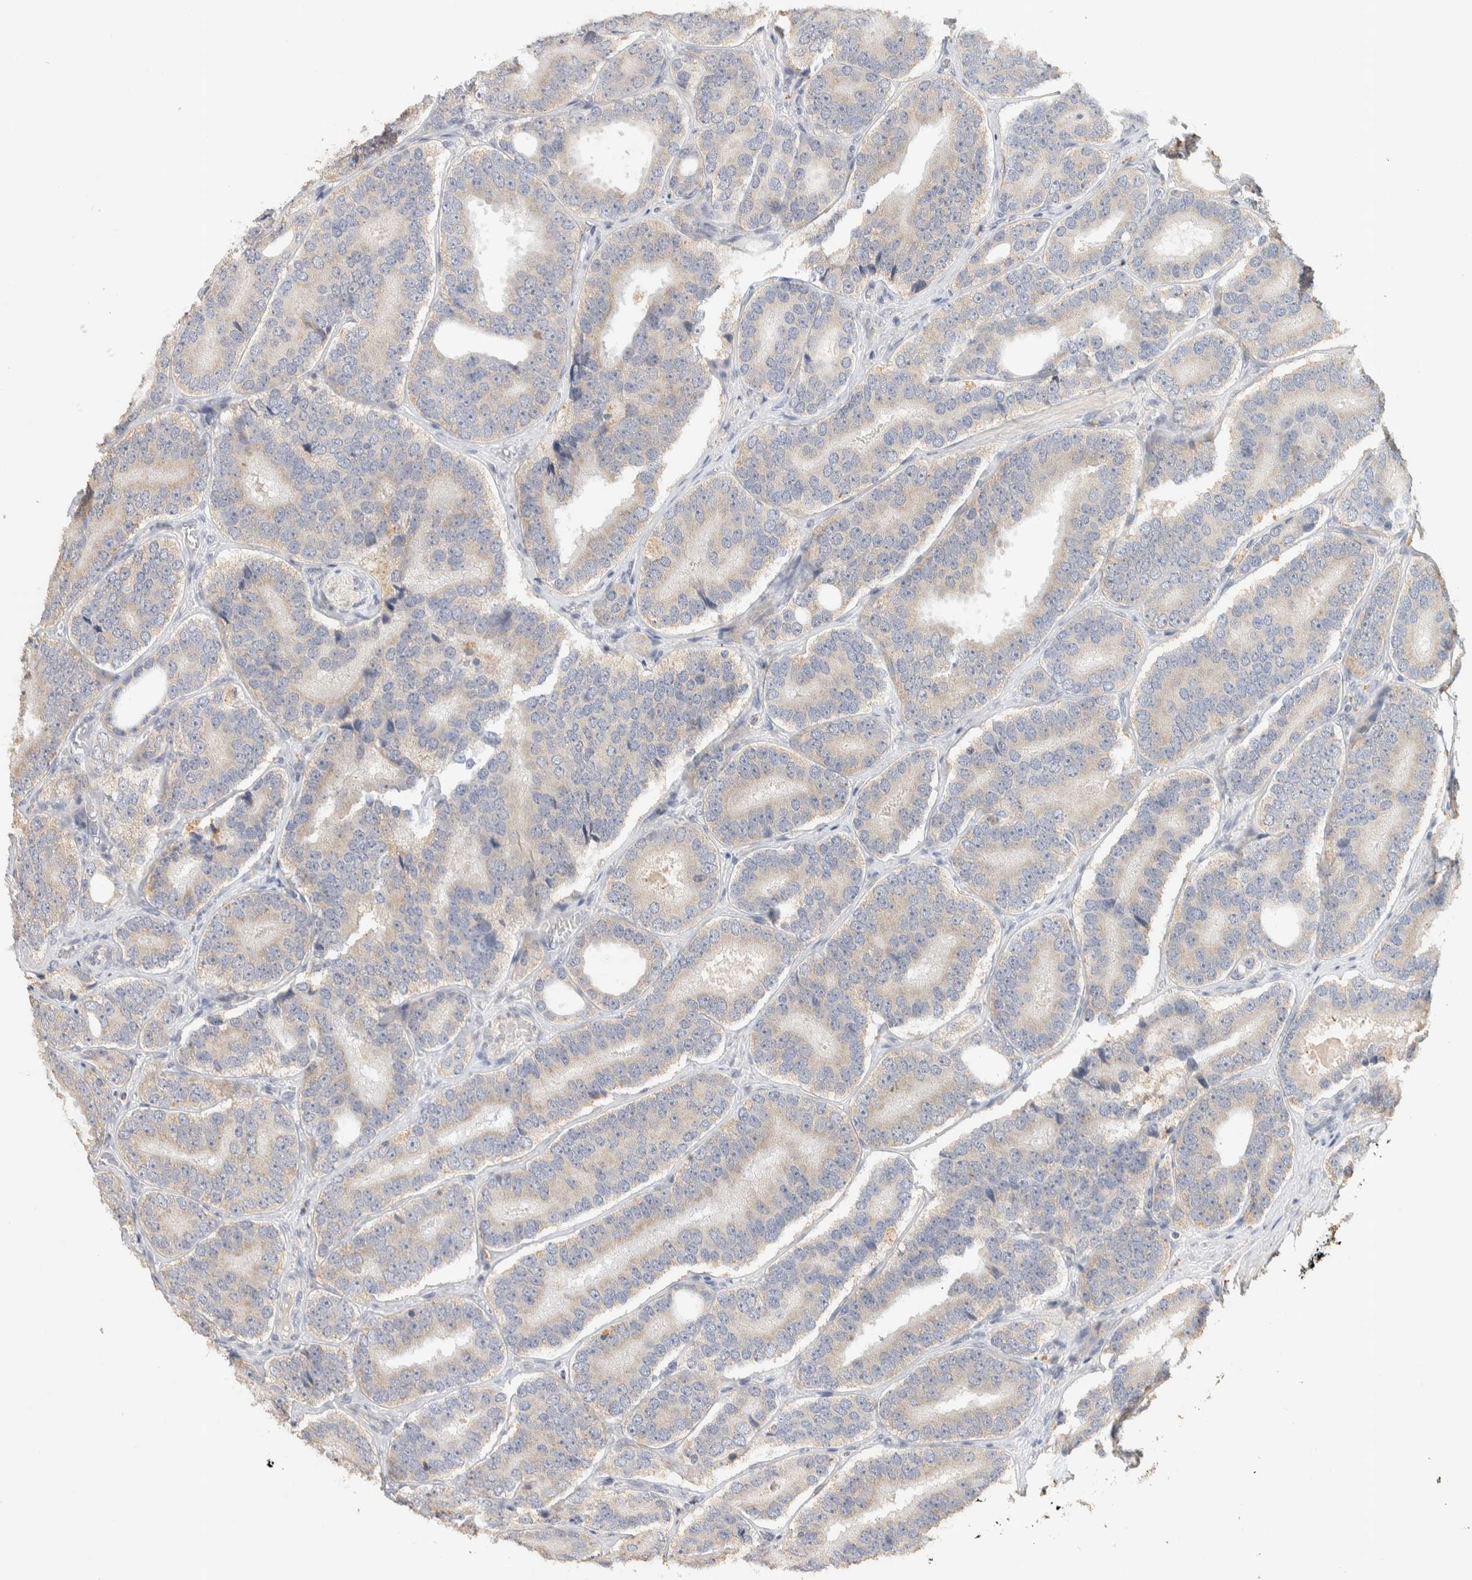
{"staining": {"intensity": "negative", "quantity": "none", "location": "none"}, "tissue": "prostate cancer", "cell_type": "Tumor cells", "image_type": "cancer", "snomed": [{"axis": "morphology", "description": "Adenocarcinoma, High grade"}, {"axis": "topography", "description": "Prostate"}], "caption": "This is a histopathology image of immunohistochemistry staining of prostate cancer, which shows no positivity in tumor cells. (Immunohistochemistry, brightfield microscopy, high magnification).", "gene": "ITPA", "patient": {"sex": "male", "age": 56}}